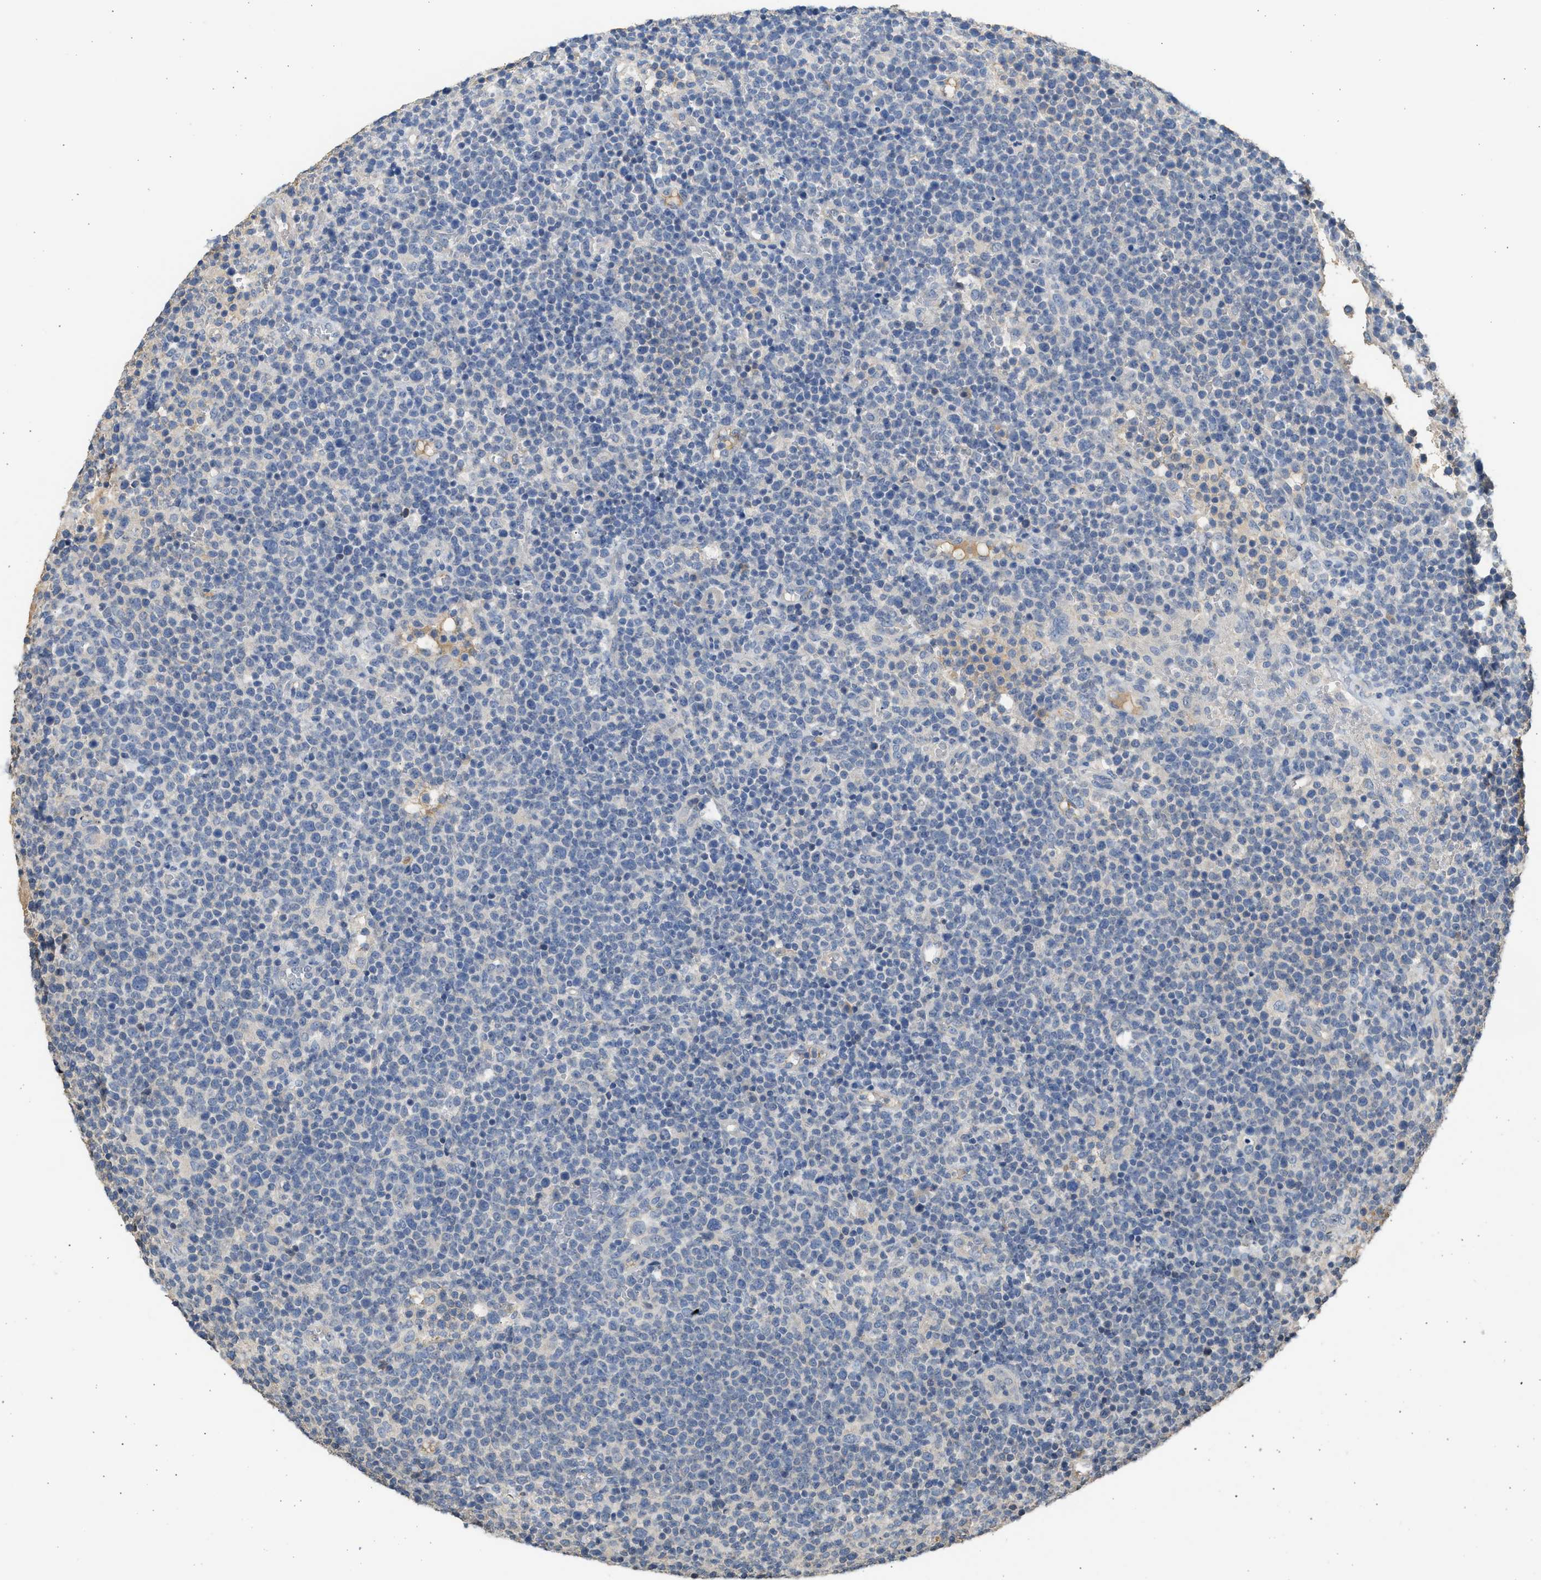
{"staining": {"intensity": "negative", "quantity": "none", "location": "none"}, "tissue": "lymphoma", "cell_type": "Tumor cells", "image_type": "cancer", "snomed": [{"axis": "morphology", "description": "Malignant lymphoma, non-Hodgkin's type, High grade"}, {"axis": "topography", "description": "Lymph node"}], "caption": "Human lymphoma stained for a protein using immunohistochemistry shows no positivity in tumor cells.", "gene": "SULT2A1", "patient": {"sex": "male", "age": 61}}